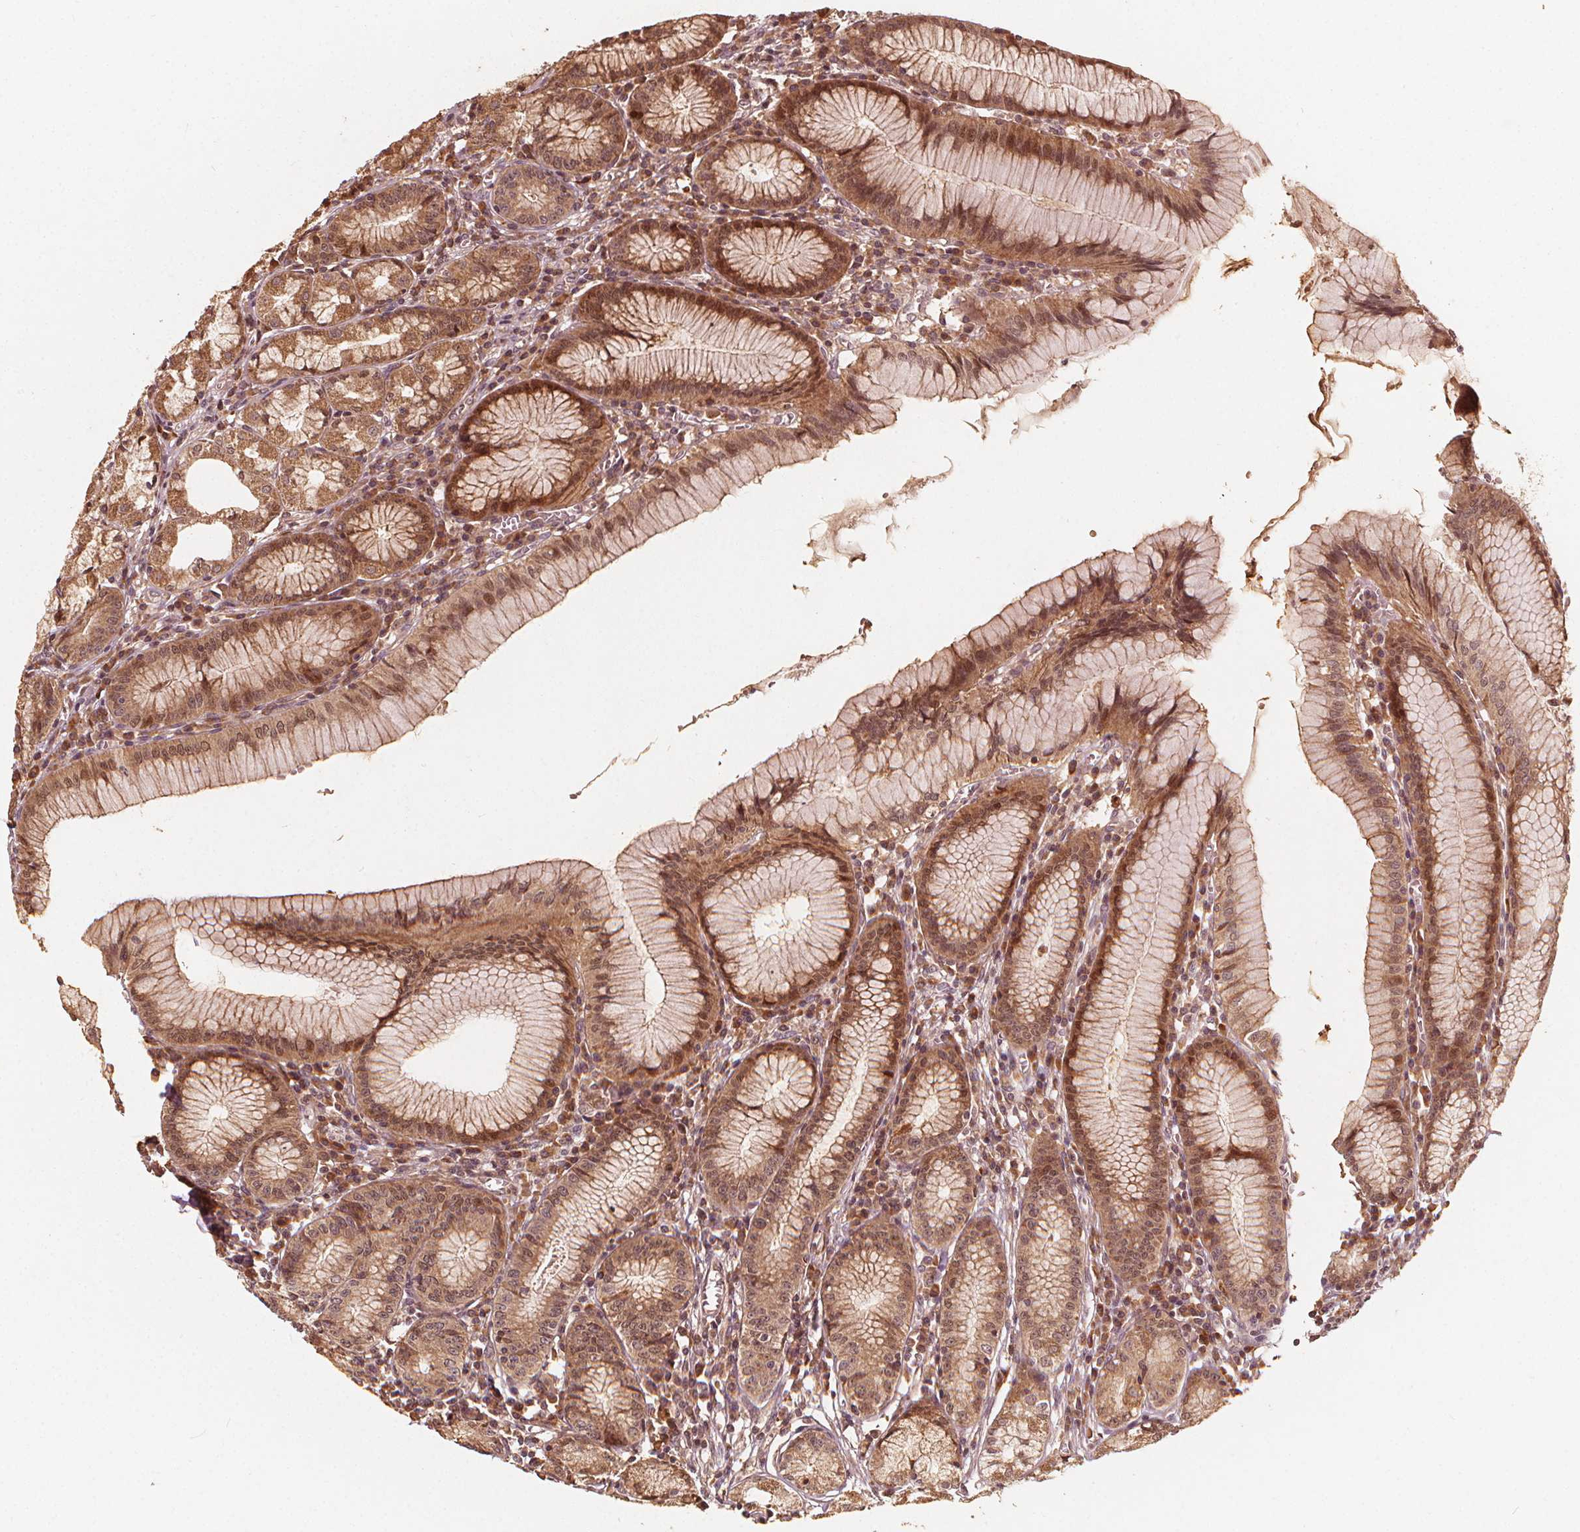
{"staining": {"intensity": "moderate", "quantity": ">75%", "location": "cytoplasmic/membranous,nuclear"}, "tissue": "stomach", "cell_type": "Glandular cells", "image_type": "normal", "snomed": [{"axis": "morphology", "description": "Normal tissue, NOS"}, {"axis": "topography", "description": "Stomach"}], "caption": "This photomicrograph exhibits benign stomach stained with immunohistochemistry to label a protein in brown. The cytoplasmic/membranous,nuclear of glandular cells show moderate positivity for the protein. Nuclei are counter-stained blue.", "gene": "NPC1", "patient": {"sex": "male", "age": 55}}